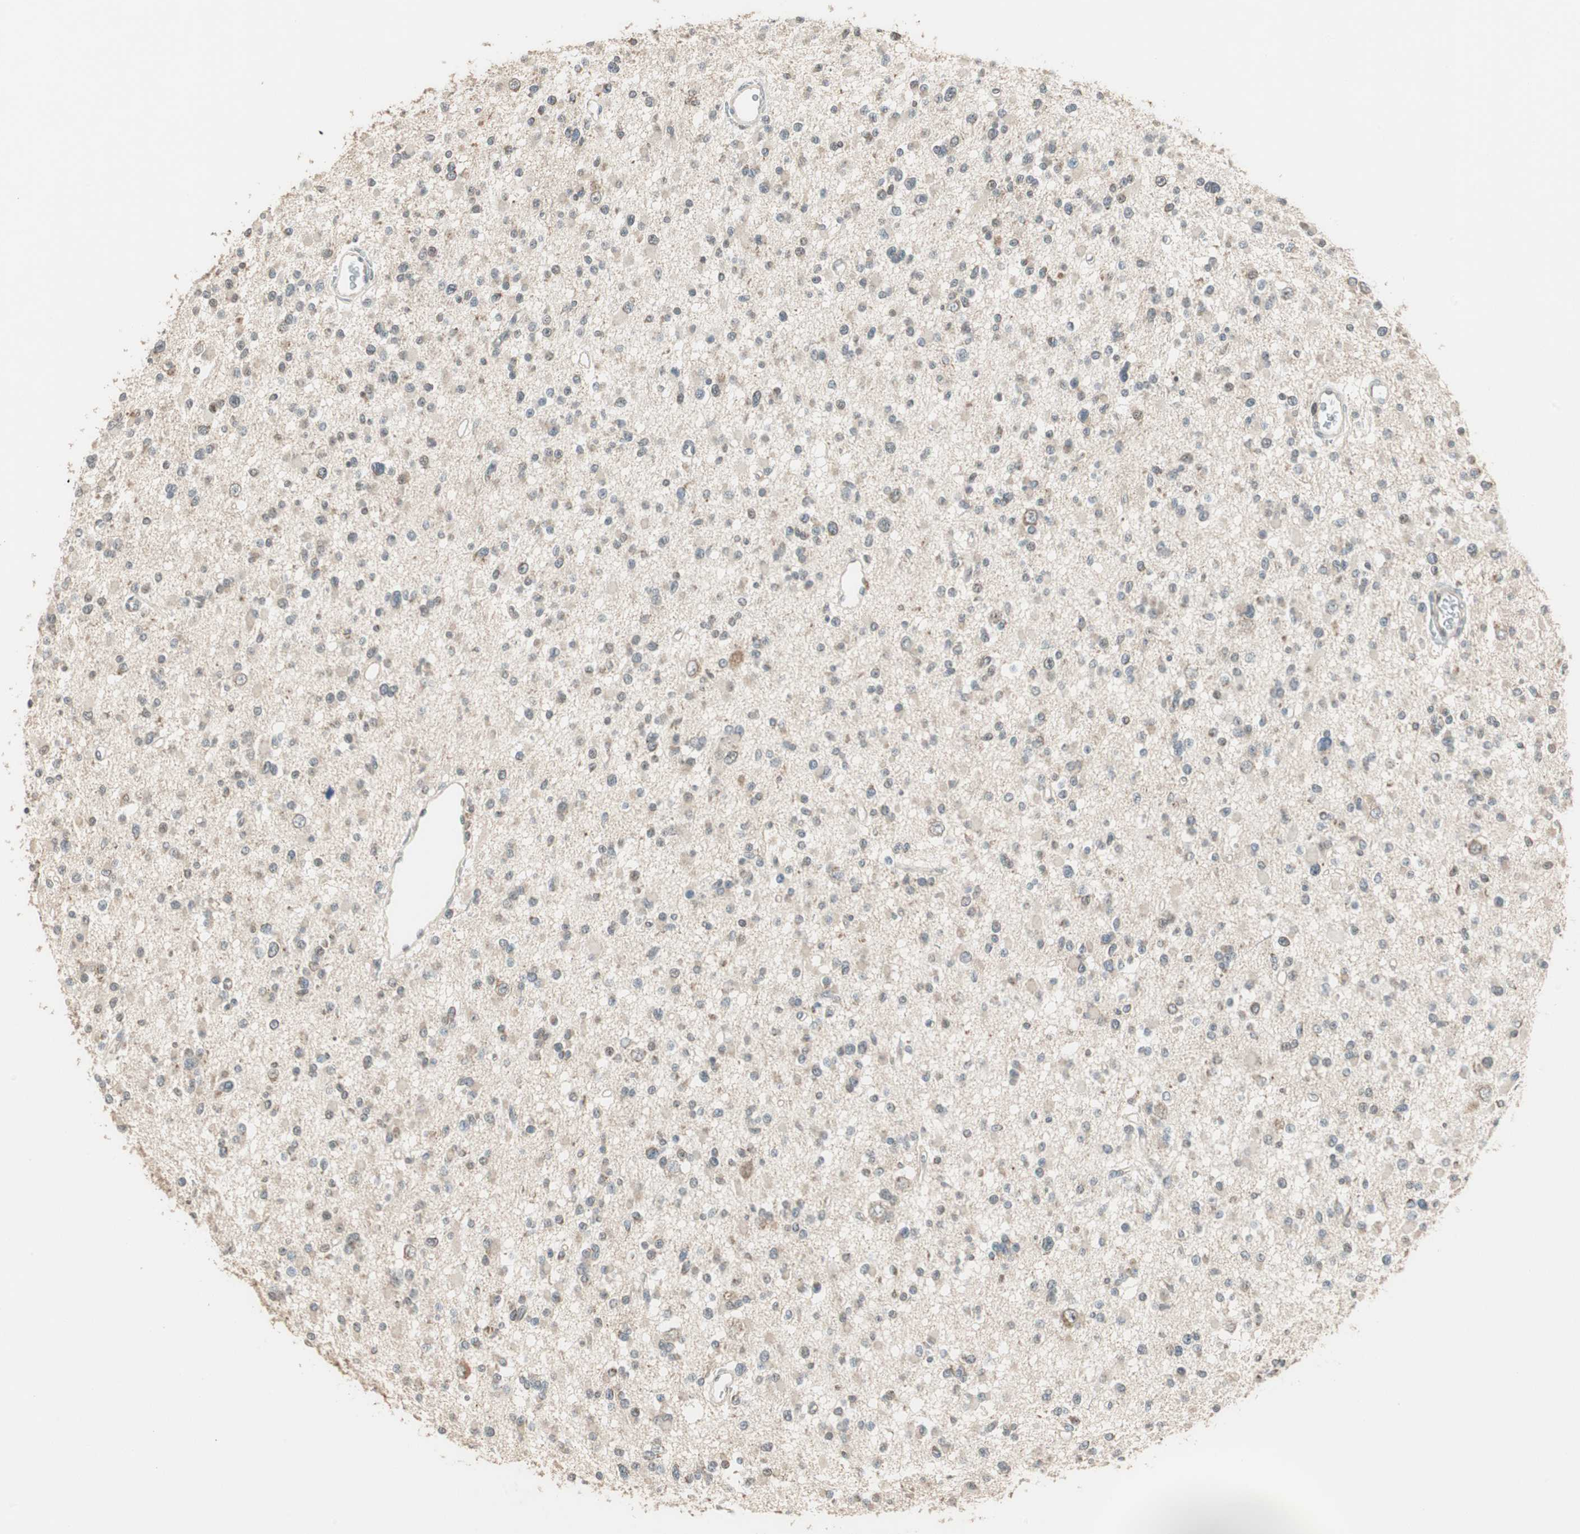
{"staining": {"intensity": "weak", "quantity": "<25%", "location": "cytoplasmic/membranous"}, "tissue": "glioma", "cell_type": "Tumor cells", "image_type": "cancer", "snomed": [{"axis": "morphology", "description": "Glioma, malignant, Low grade"}, {"axis": "topography", "description": "Brain"}], "caption": "IHC photomicrograph of human glioma stained for a protein (brown), which exhibits no positivity in tumor cells. (DAB (3,3'-diaminobenzidine) IHC, high magnification).", "gene": "TRIM21", "patient": {"sex": "female", "age": 22}}